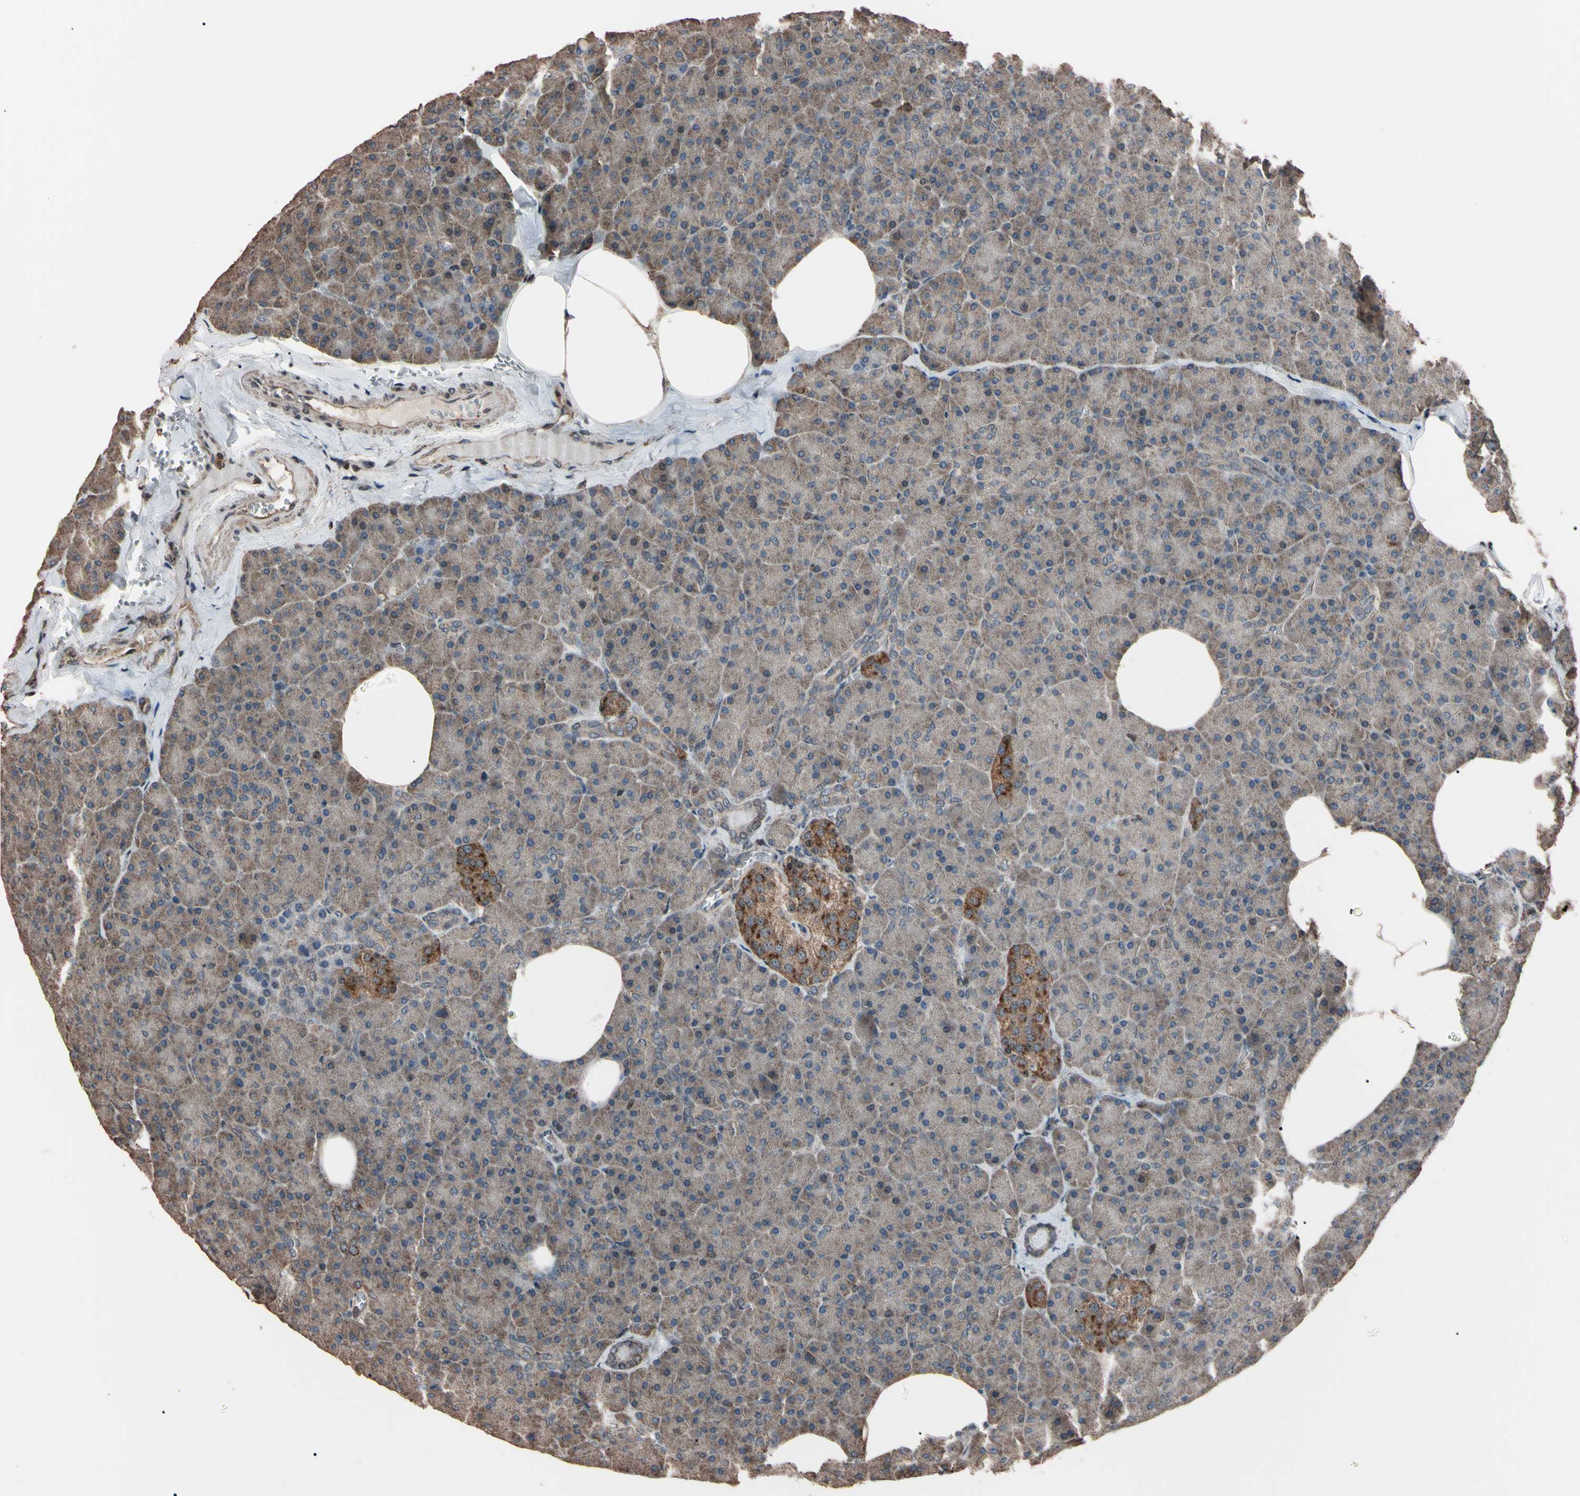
{"staining": {"intensity": "moderate", "quantity": "<25%", "location": "cytoplasmic/membranous"}, "tissue": "pancreas", "cell_type": "Exocrine glandular cells", "image_type": "normal", "snomed": [{"axis": "morphology", "description": "Normal tissue, NOS"}, {"axis": "topography", "description": "Pancreas"}], "caption": "Immunohistochemical staining of benign pancreas displays low levels of moderate cytoplasmic/membranous expression in about <25% of exocrine glandular cells. Nuclei are stained in blue.", "gene": "TNFRSF1A", "patient": {"sex": "female", "age": 35}}